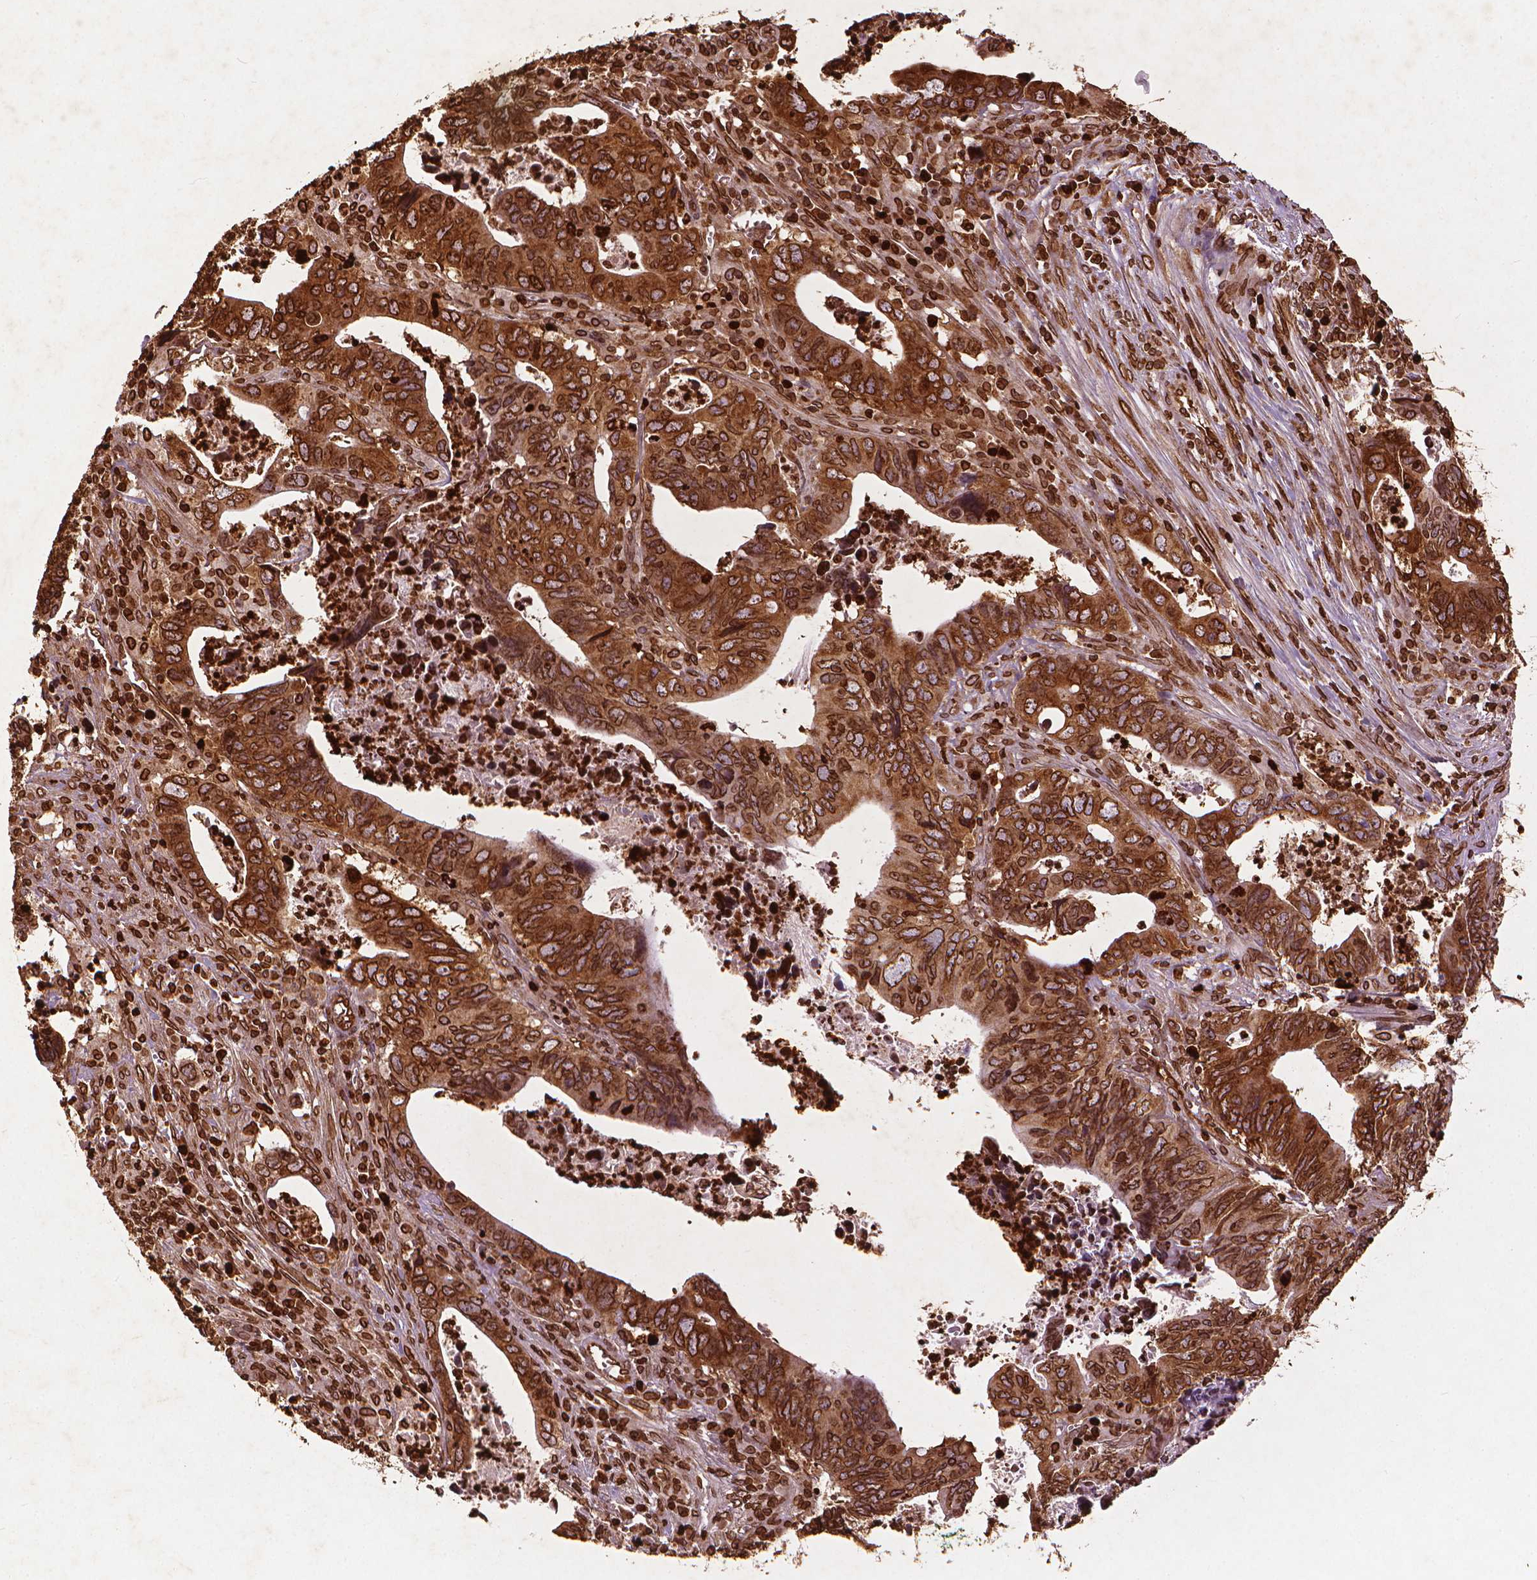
{"staining": {"intensity": "strong", "quantity": ">75%", "location": "cytoplasmic/membranous,nuclear"}, "tissue": "colorectal cancer", "cell_type": "Tumor cells", "image_type": "cancer", "snomed": [{"axis": "morphology", "description": "Adenocarcinoma, NOS"}, {"axis": "topography", "description": "Colon"}], "caption": "An image of human colorectal cancer (adenocarcinoma) stained for a protein exhibits strong cytoplasmic/membranous and nuclear brown staining in tumor cells. Ihc stains the protein of interest in brown and the nuclei are stained blue.", "gene": "LMNB1", "patient": {"sex": "female", "age": 82}}